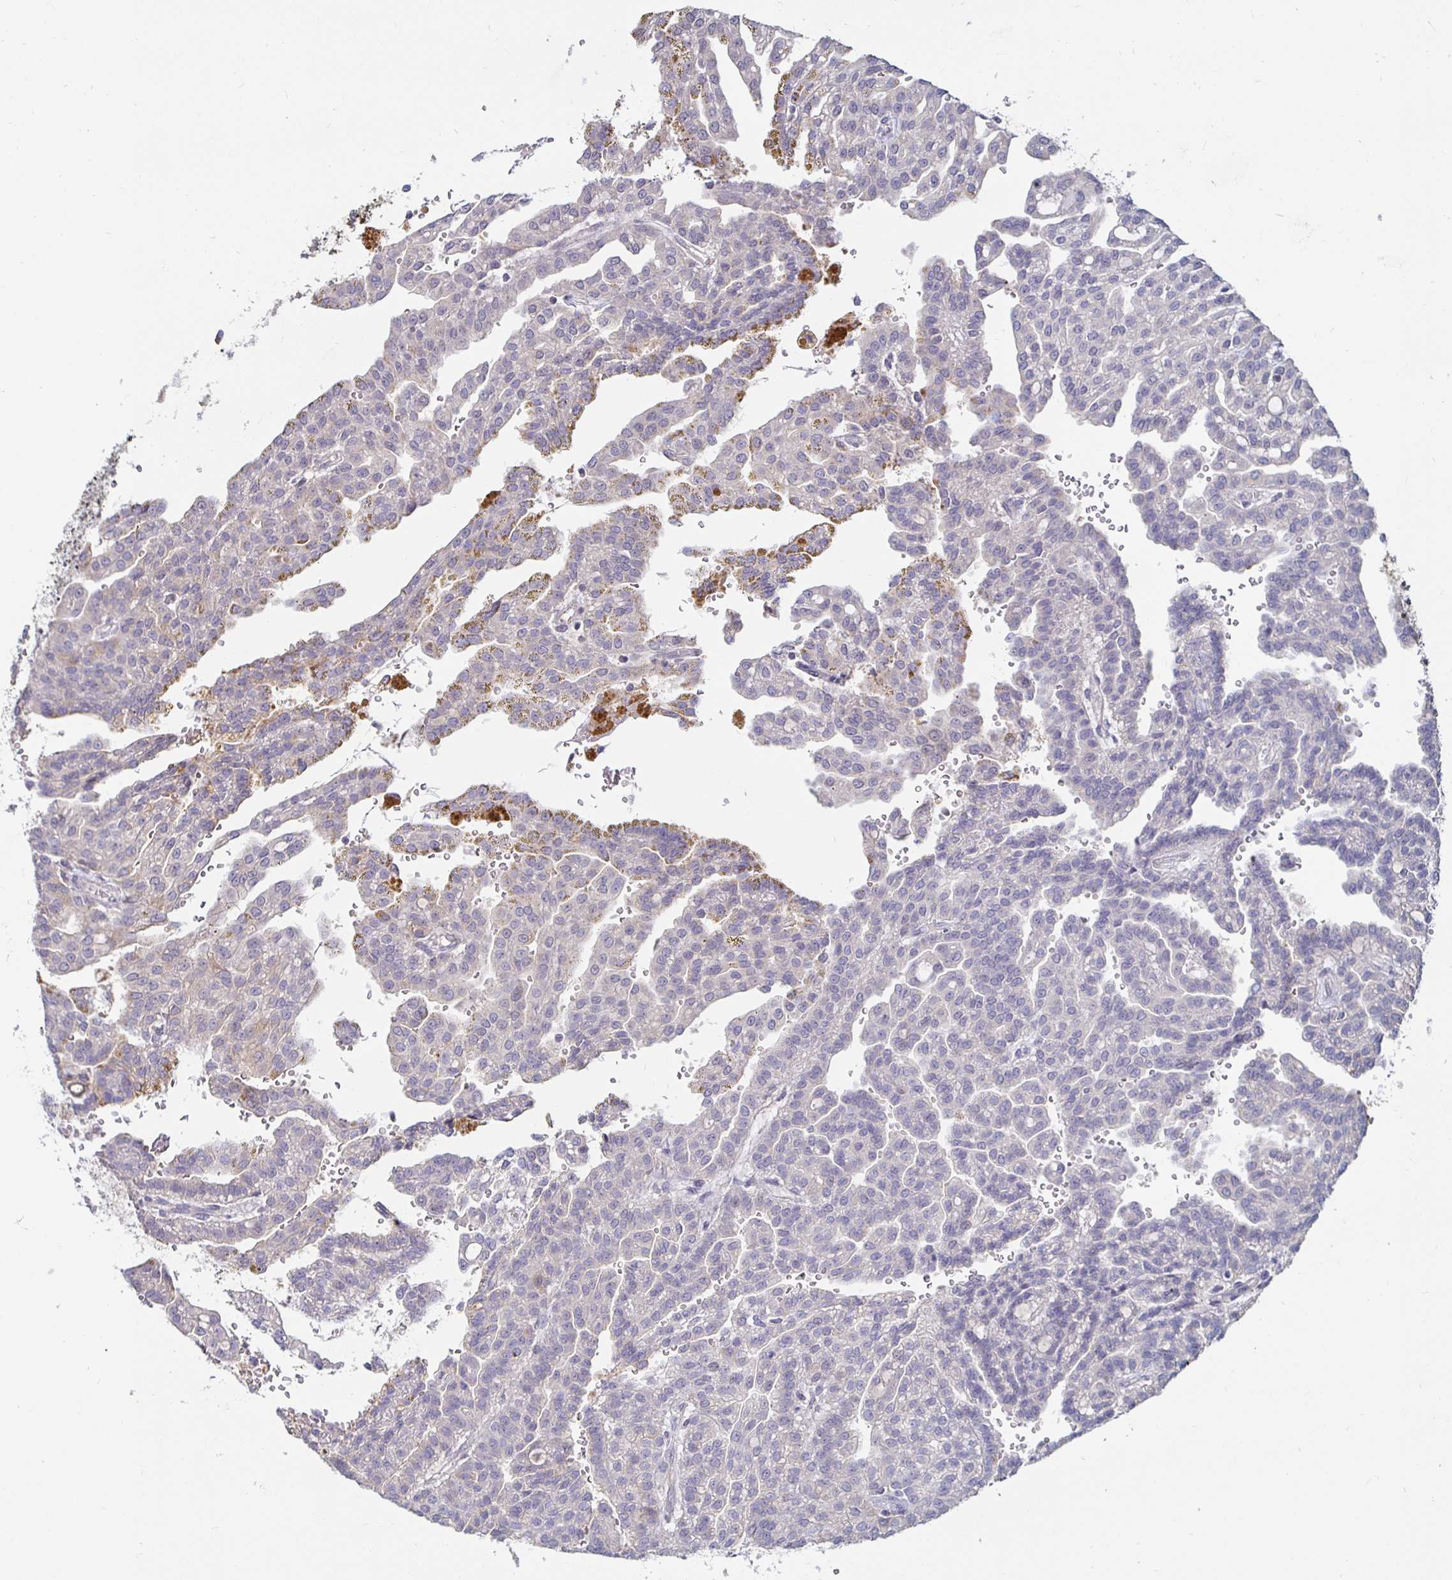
{"staining": {"intensity": "moderate", "quantity": "<25%", "location": "cytoplasmic/membranous"}, "tissue": "renal cancer", "cell_type": "Tumor cells", "image_type": "cancer", "snomed": [{"axis": "morphology", "description": "Adenocarcinoma, NOS"}, {"axis": "topography", "description": "Kidney"}], "caption": "Human renal cancer (adenocarcinoma) stained with a brown dye reveals moderate cytoplasmic/membranous positive staining in approximately <25% of tumor cells.", "gene": "RNF144B", "patient": {"sex": "male", "age": 63}}